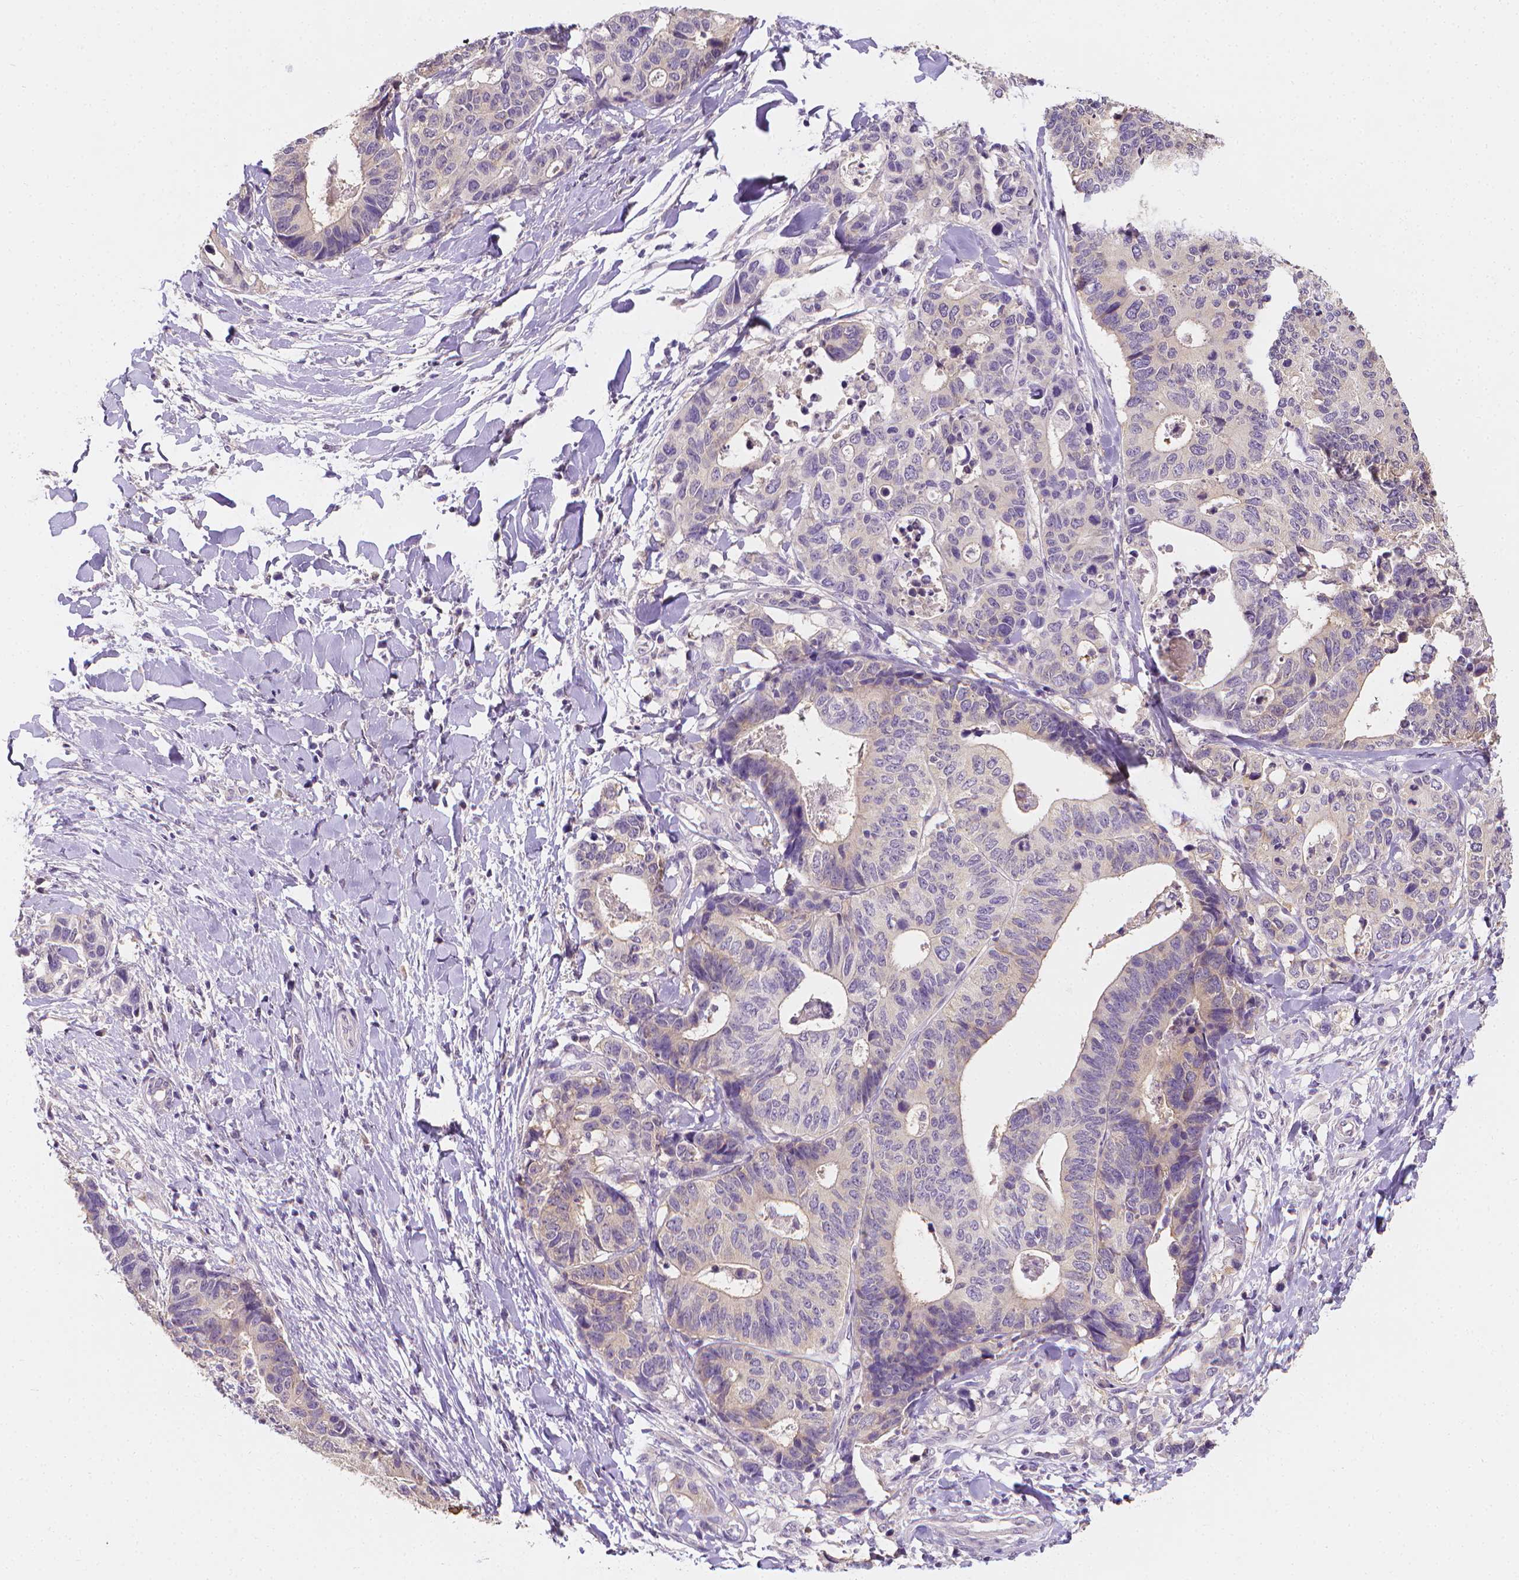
{"staining": {"intensity": "negative", "quantity": "none", "location": "none"}, "tissue": "stomach cancer", "cell_type": "Tumor cells", "image_type": "cancer", "snomed": [{"axis": "morphology", "description": "Adenocarcinoma, NOS"}, {"axis": "topography", "description": "Stomach, upper"}], "caption": "This histopathology image is of stomach cancer (adenocarcinoma) stained with immunohistochemistry to label a protein in brown with the nuclei are counter-stained blue. There is no positivity in tumor cells.", "gene": "FASN", "patient": {"sex": "female", "age": 67}}